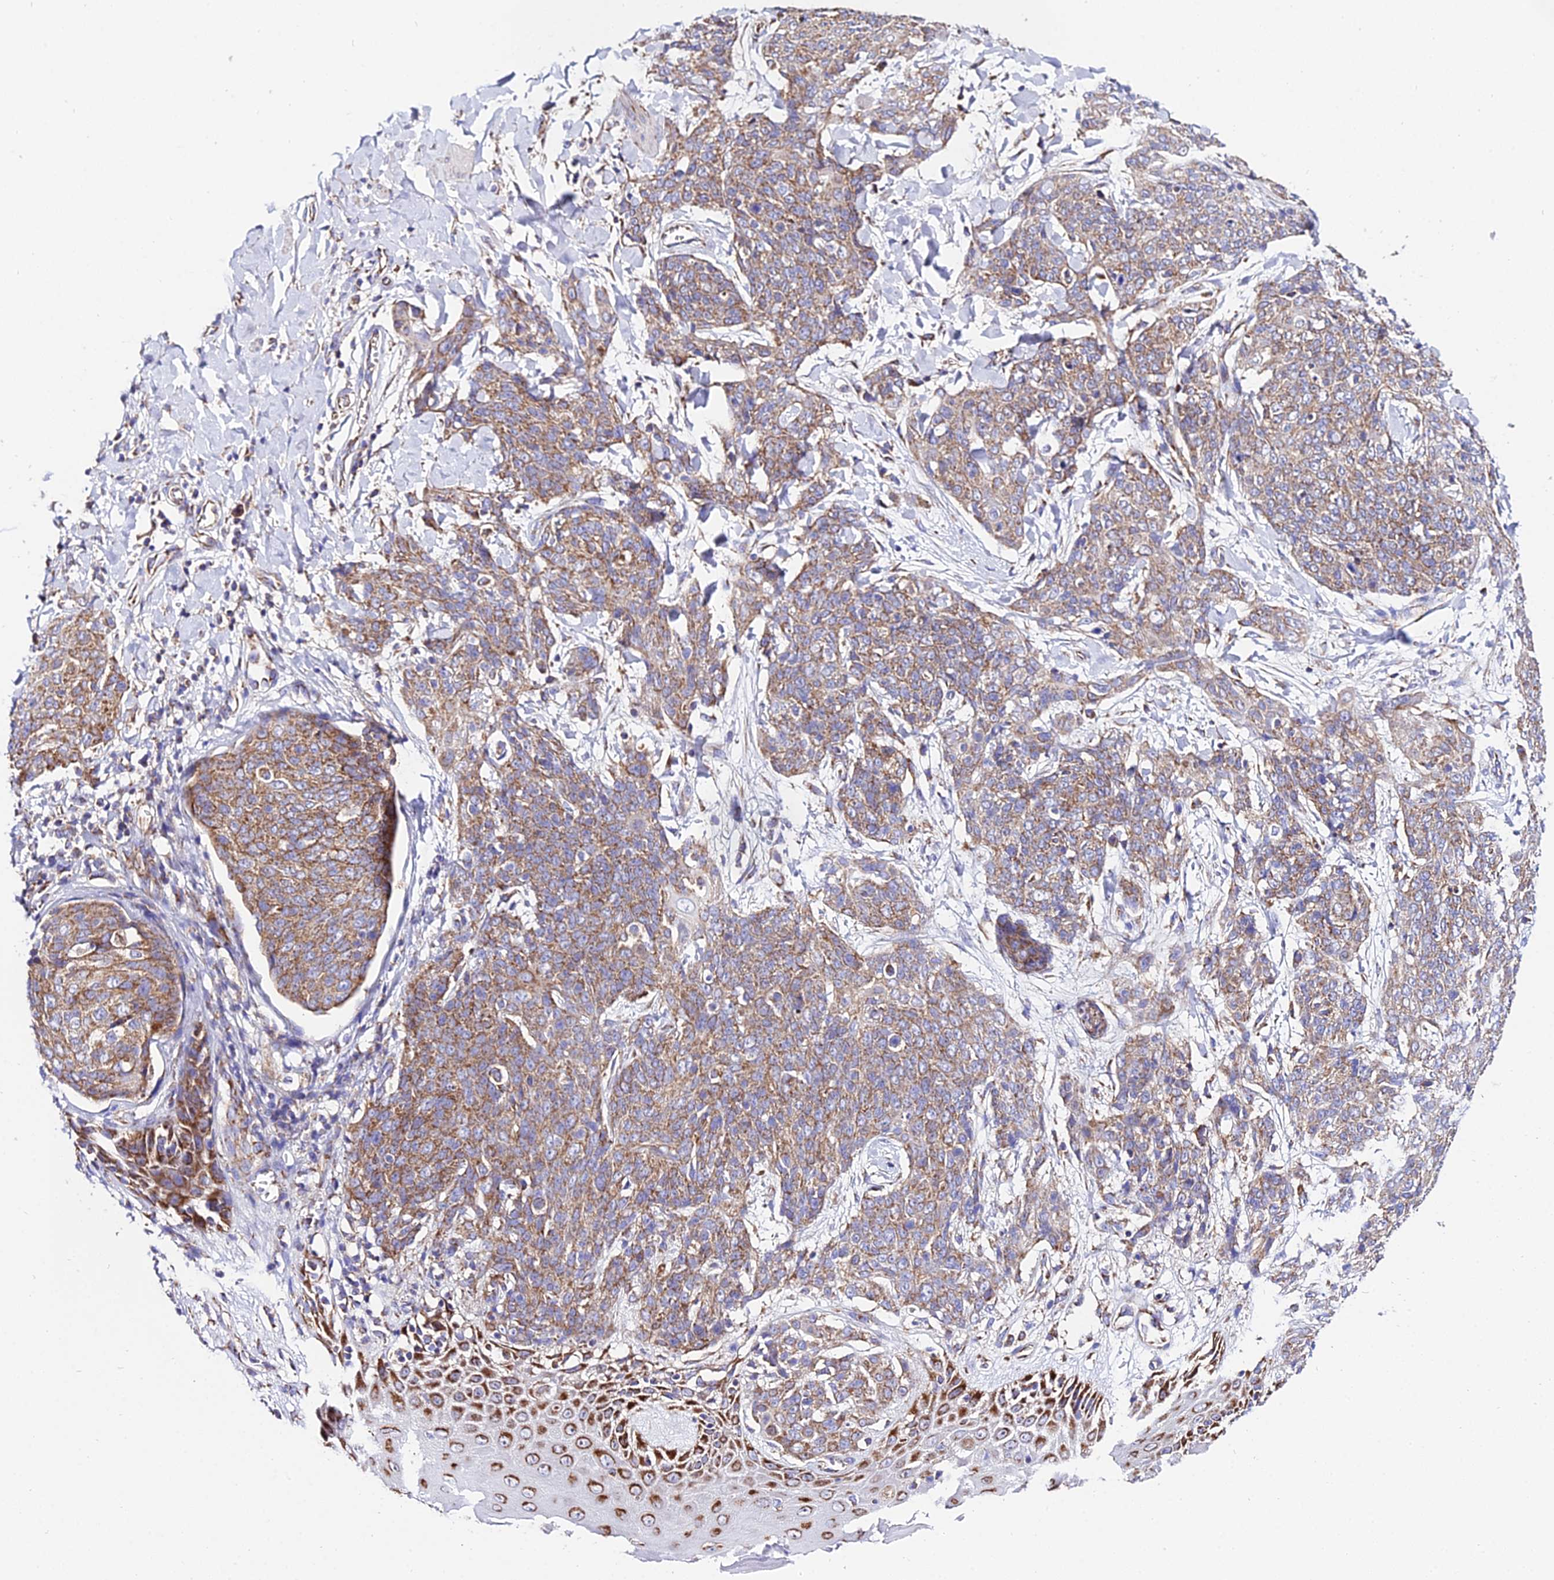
{"staining": {"intensity": "moderate", "quantity": ">75%", "location": "cytoplasmic/membranous"}, "tissue": "skin cancer", "cell_type": "Tumor cells", "image_type": "cancer", "snomed": [{"axis": "morphology", "description": "Squamous cell carcinoma, NOS"}, {"axis": "topography", "description": "Skin"}, {"axis": "topography", "description": "Vulva"}], "caption": "Skin cancer (squamous cell carcinoma) stained with a protein marker shows moderate staining in tumor cells.", "gene": "OCIAD1", "patient": {"sex": "female", "age": 85}}